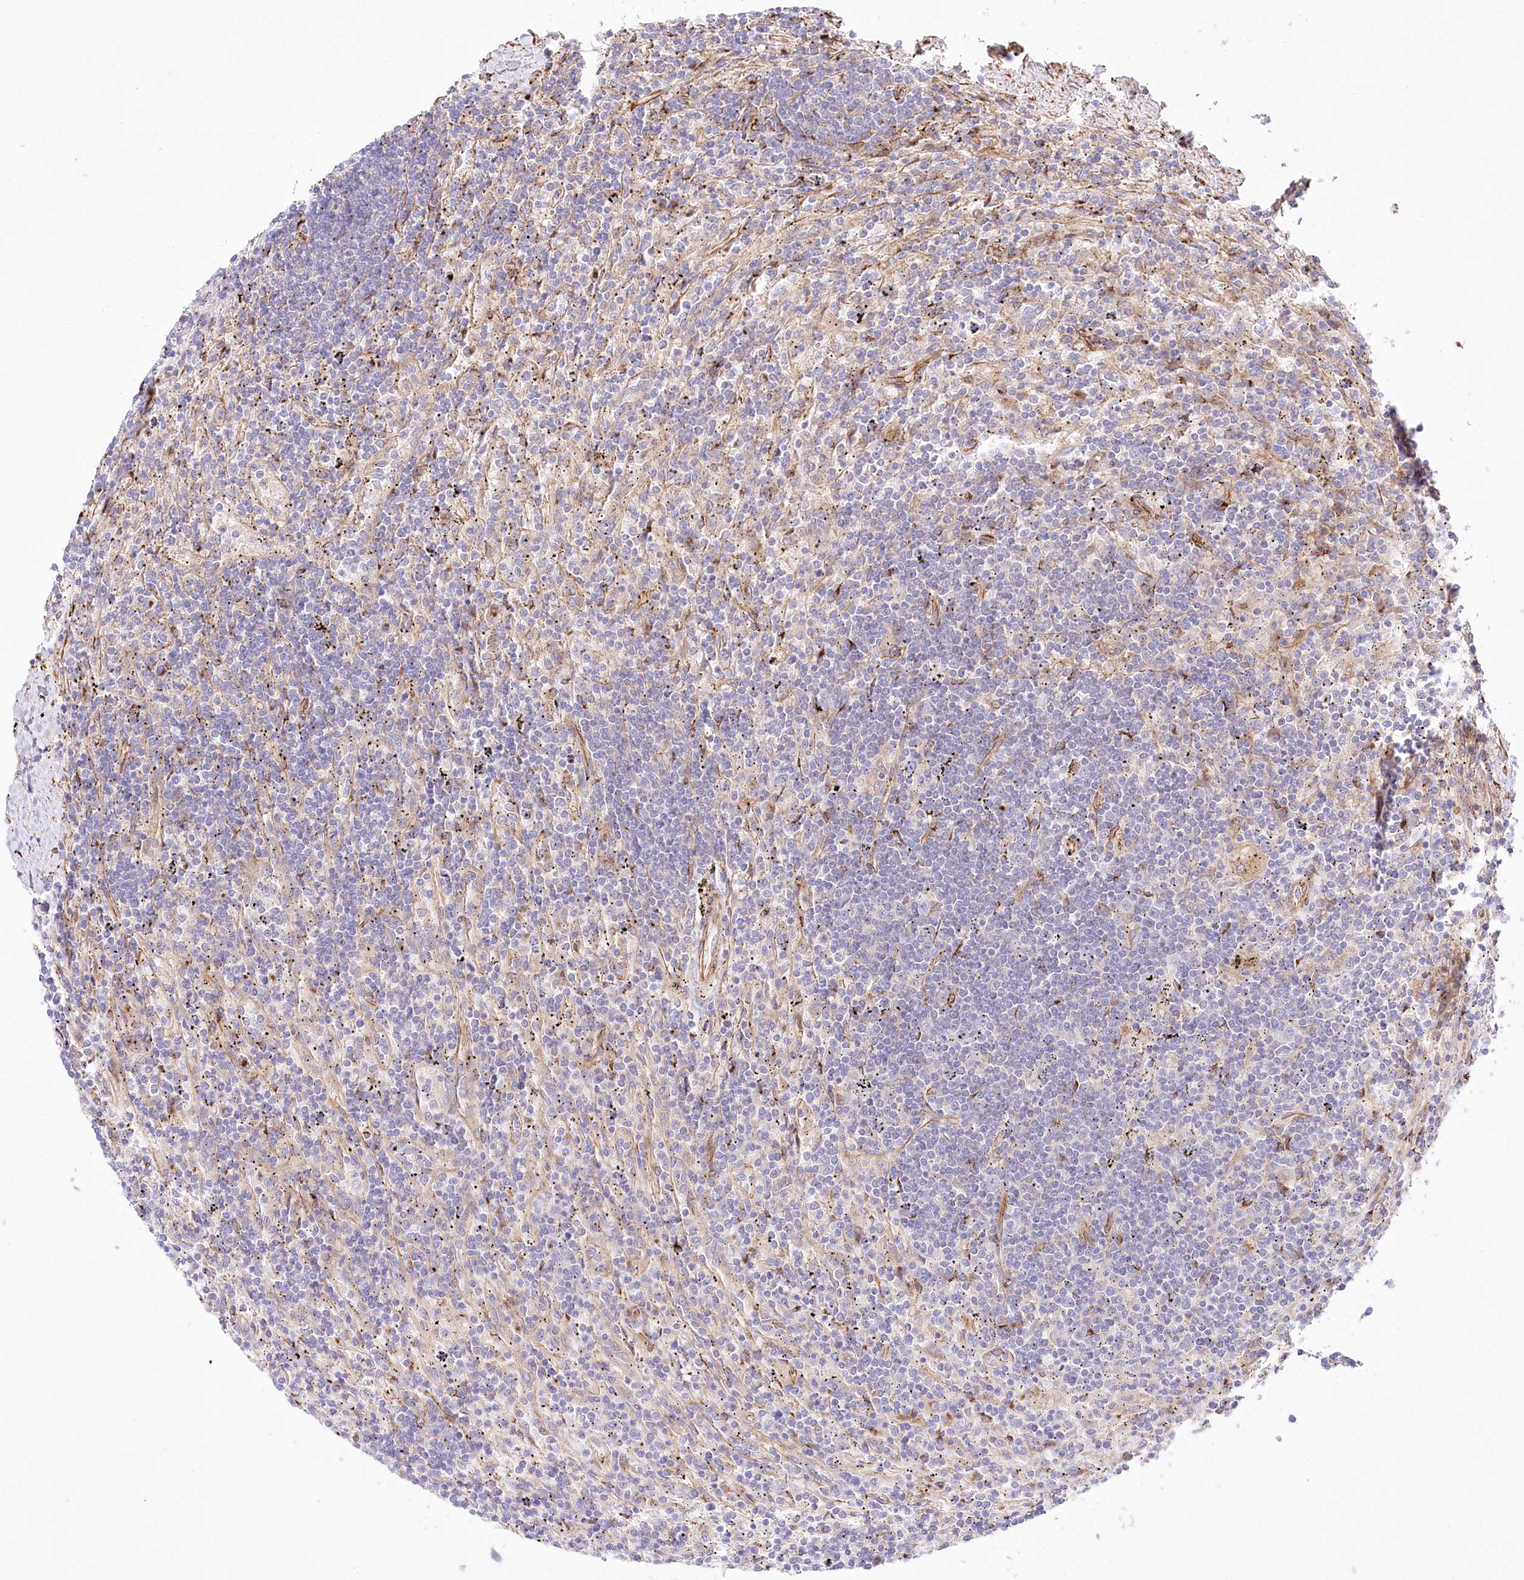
{"staining": {"intensity": "negative", "quantity": "none", "location": "none"}, "tissue": "lymphoma", "cell_type": "Tumor cells", "image_type": "cancer", "snomed": [{"axis": "morphology", "description": "Malignant lymphoma, non-Hodgkin's type, Low grade"}, {"axis": "topography", "description": "Spleen"}], "caption": "High magnification brightfield microscopy of lymphoma stained with DAB (brown) and counterstained with hematoxylin (blue): tumor cells show no significant positivity.", "gene": "ABRAXAS2", "patient": {"sex": "male", "age": 76}}